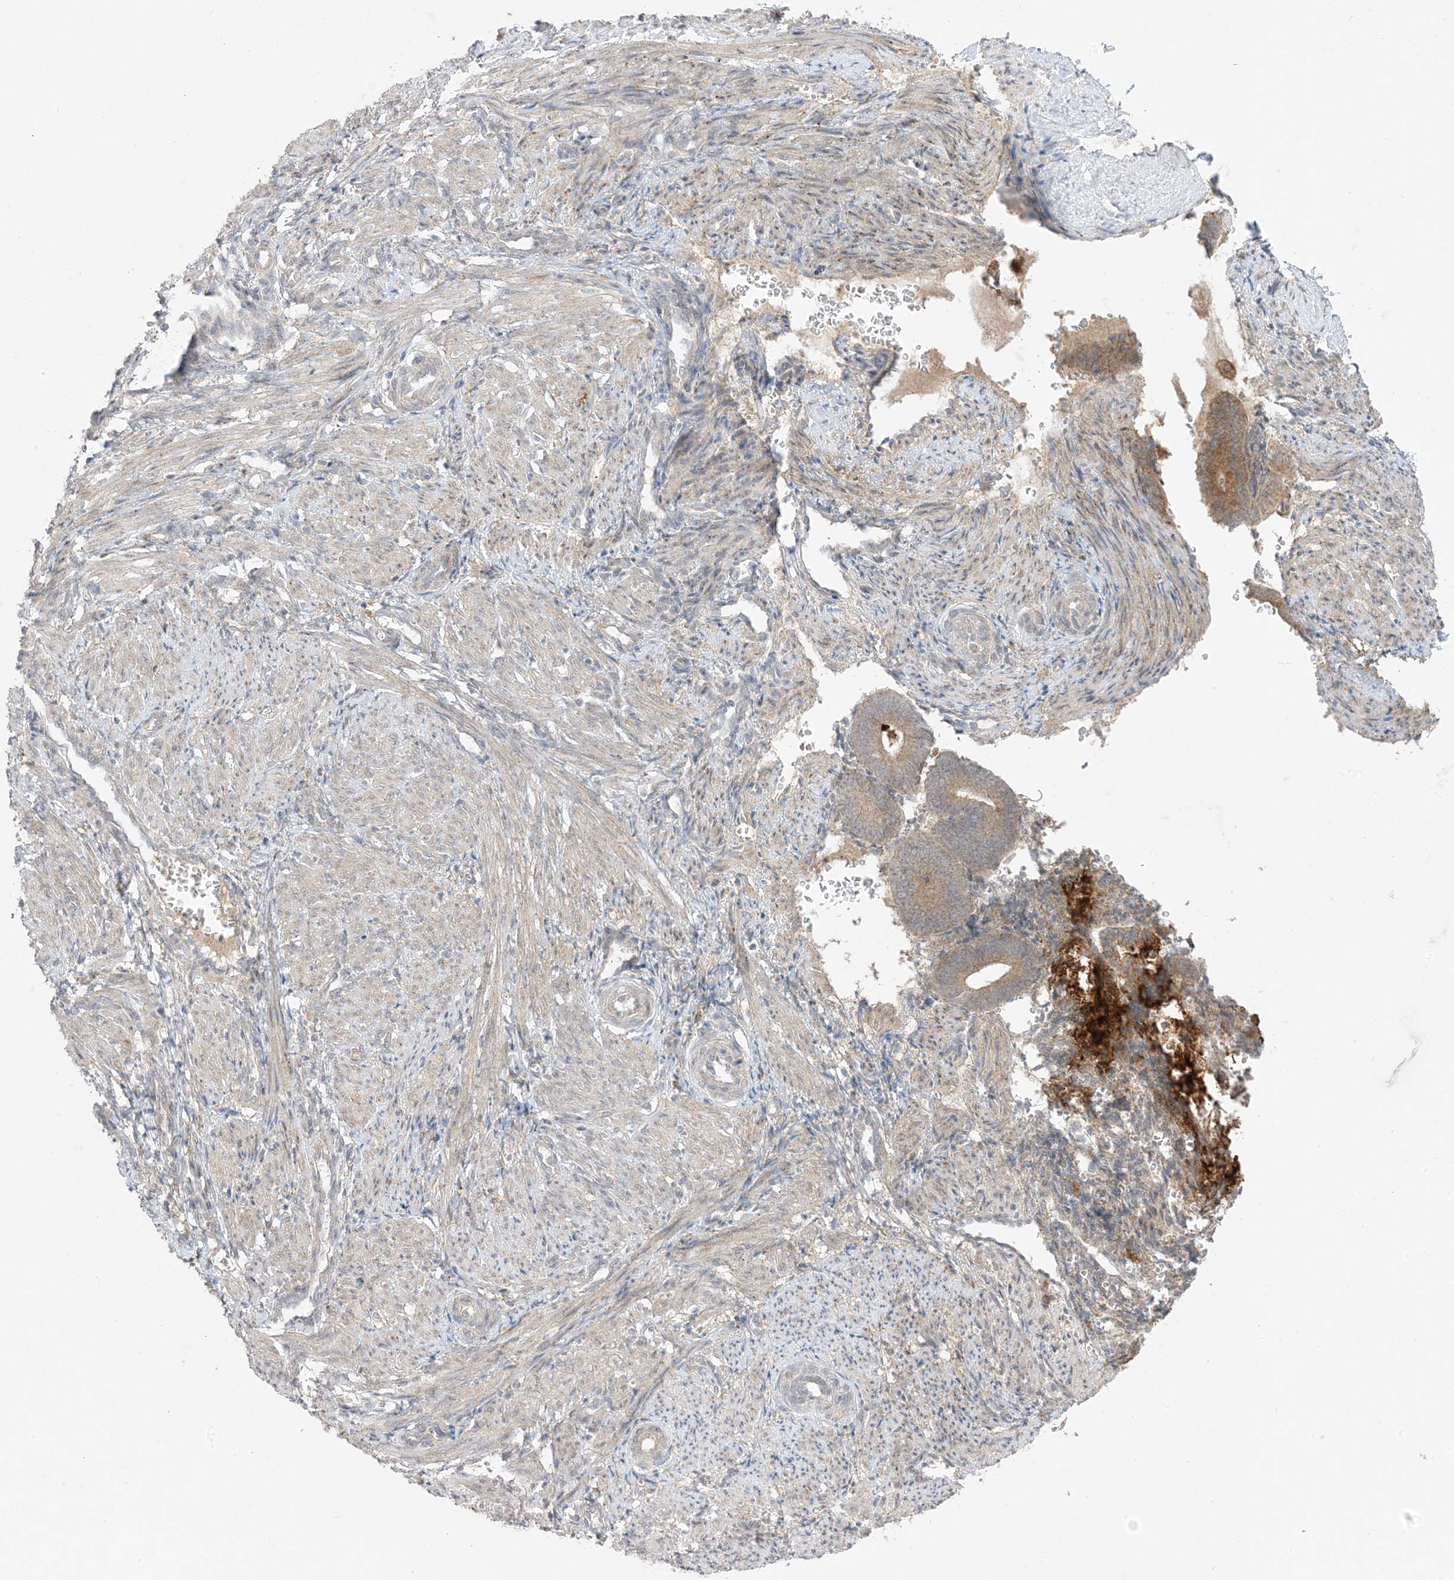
{"staining": {"intensity": "weak", "quantity": "<25%", "location": "cytoplasmic/membranous"}, "tissue": "smooth muscle", "cell_type": "Smooth muscle cells", "image_type": "normal", "snomed": [{"axis": "morphology", "description": "Normal tissue, NOS"}, {"axis": "topography", "description": "Endometrium"}], "caption": "The photomicrograph demonstrates no staining of smooth muscle cells in unremarkable smooth muscle. The staining is performed using DAB (3,3'-diaminobenzidine) brown chromogen with nuclei counter-stained in using hematoxylin.", "gene": "ODC1", "patient": {"sex": "female", "age": 33}}